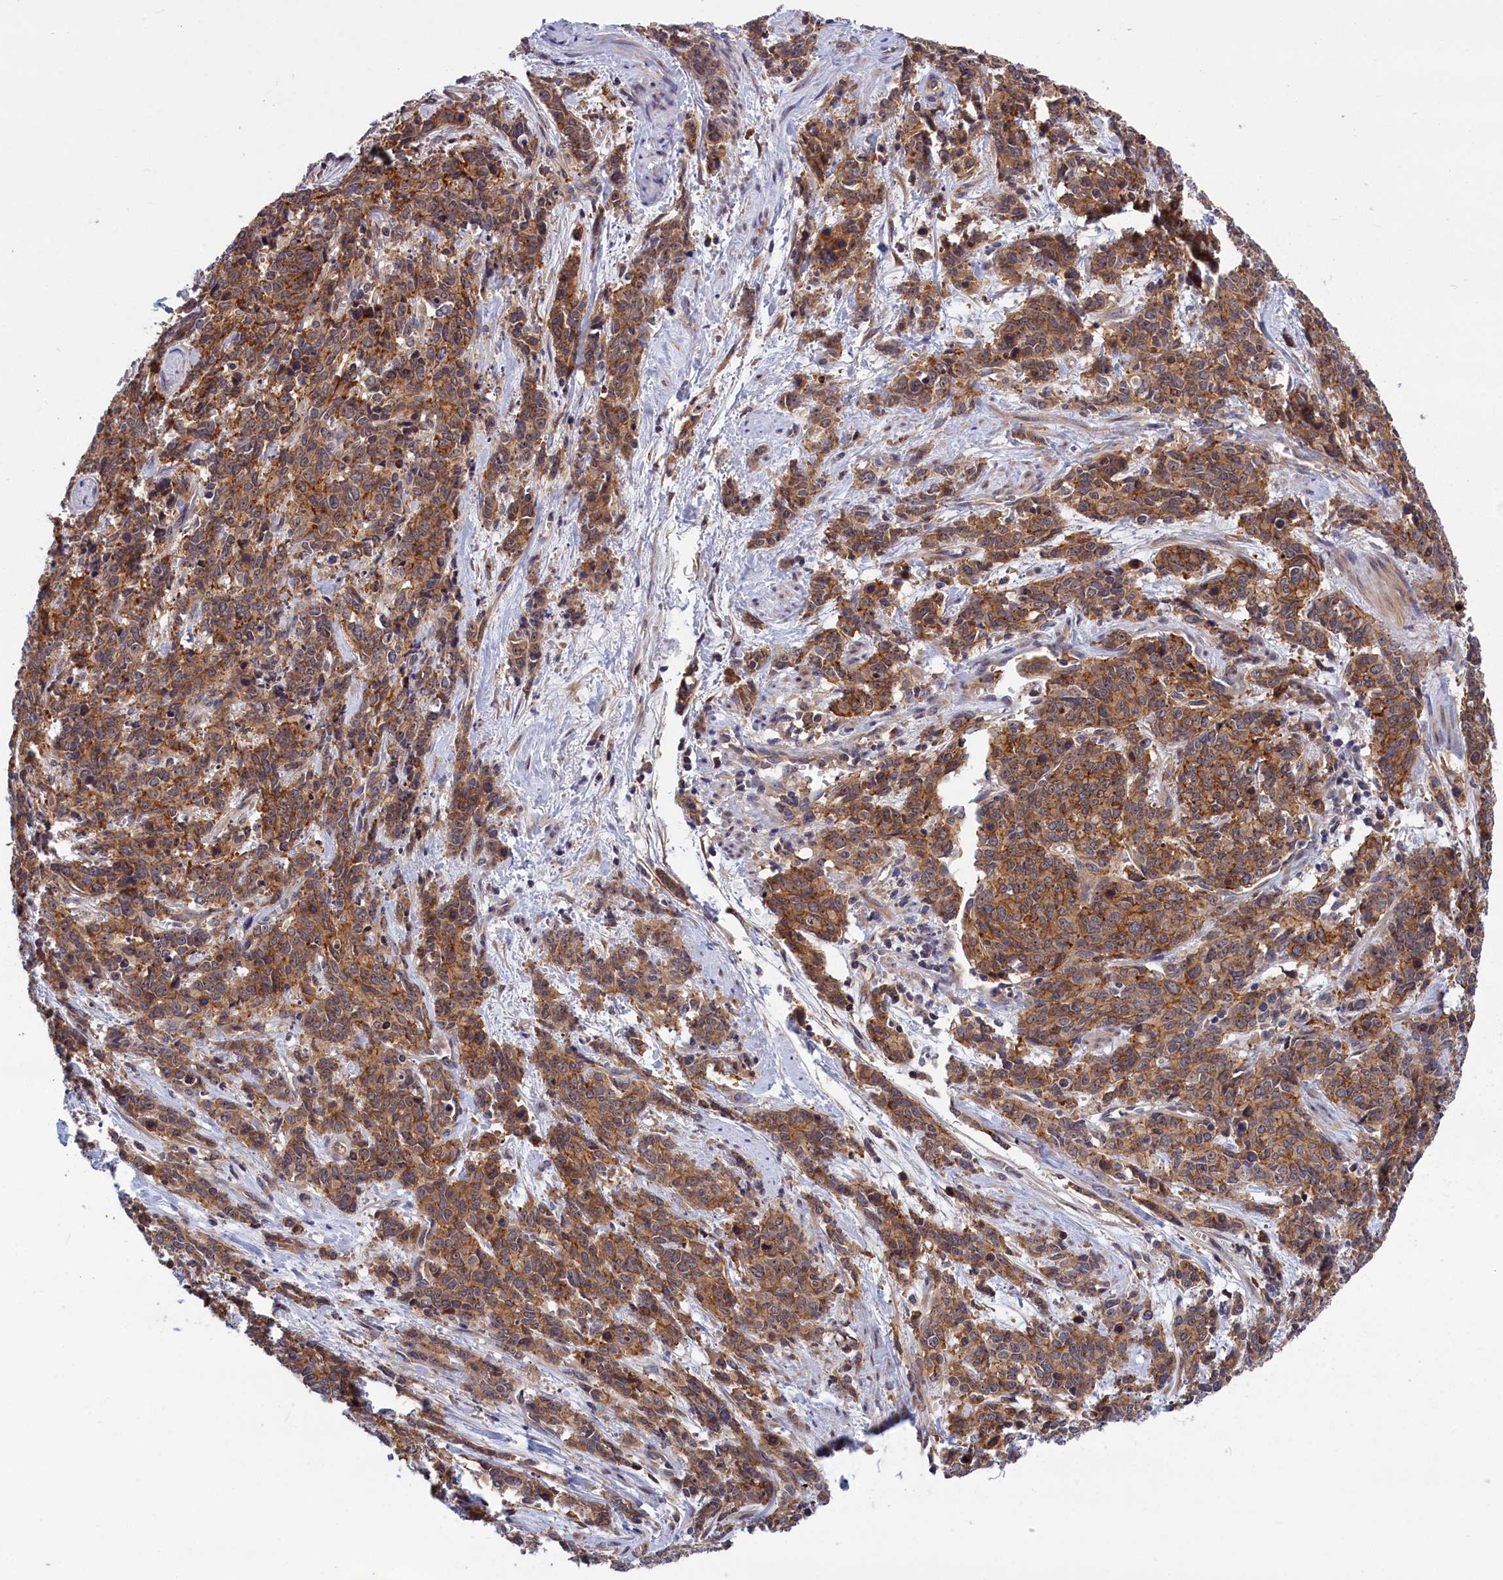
{"staining": {"intensity": "moderate", "quantity": ">75%", "location": "cytoplasmic/membranous"}, "tissue": "cervical cancer", "cell_type": "Tumor cells", "image_type": "cancer", "snomed": [{"axis": "morphology", "description": "Squamous cell carcinoma, NOS"}, {"axis": "topography", "description": "Cervix"}], "caption": "Cervical squamous cell carcinoma stained with a protein marker shows moderate staining in tumor cells.", "gene": "CRACD", "patient": {"sex": "female", "age": 60}}